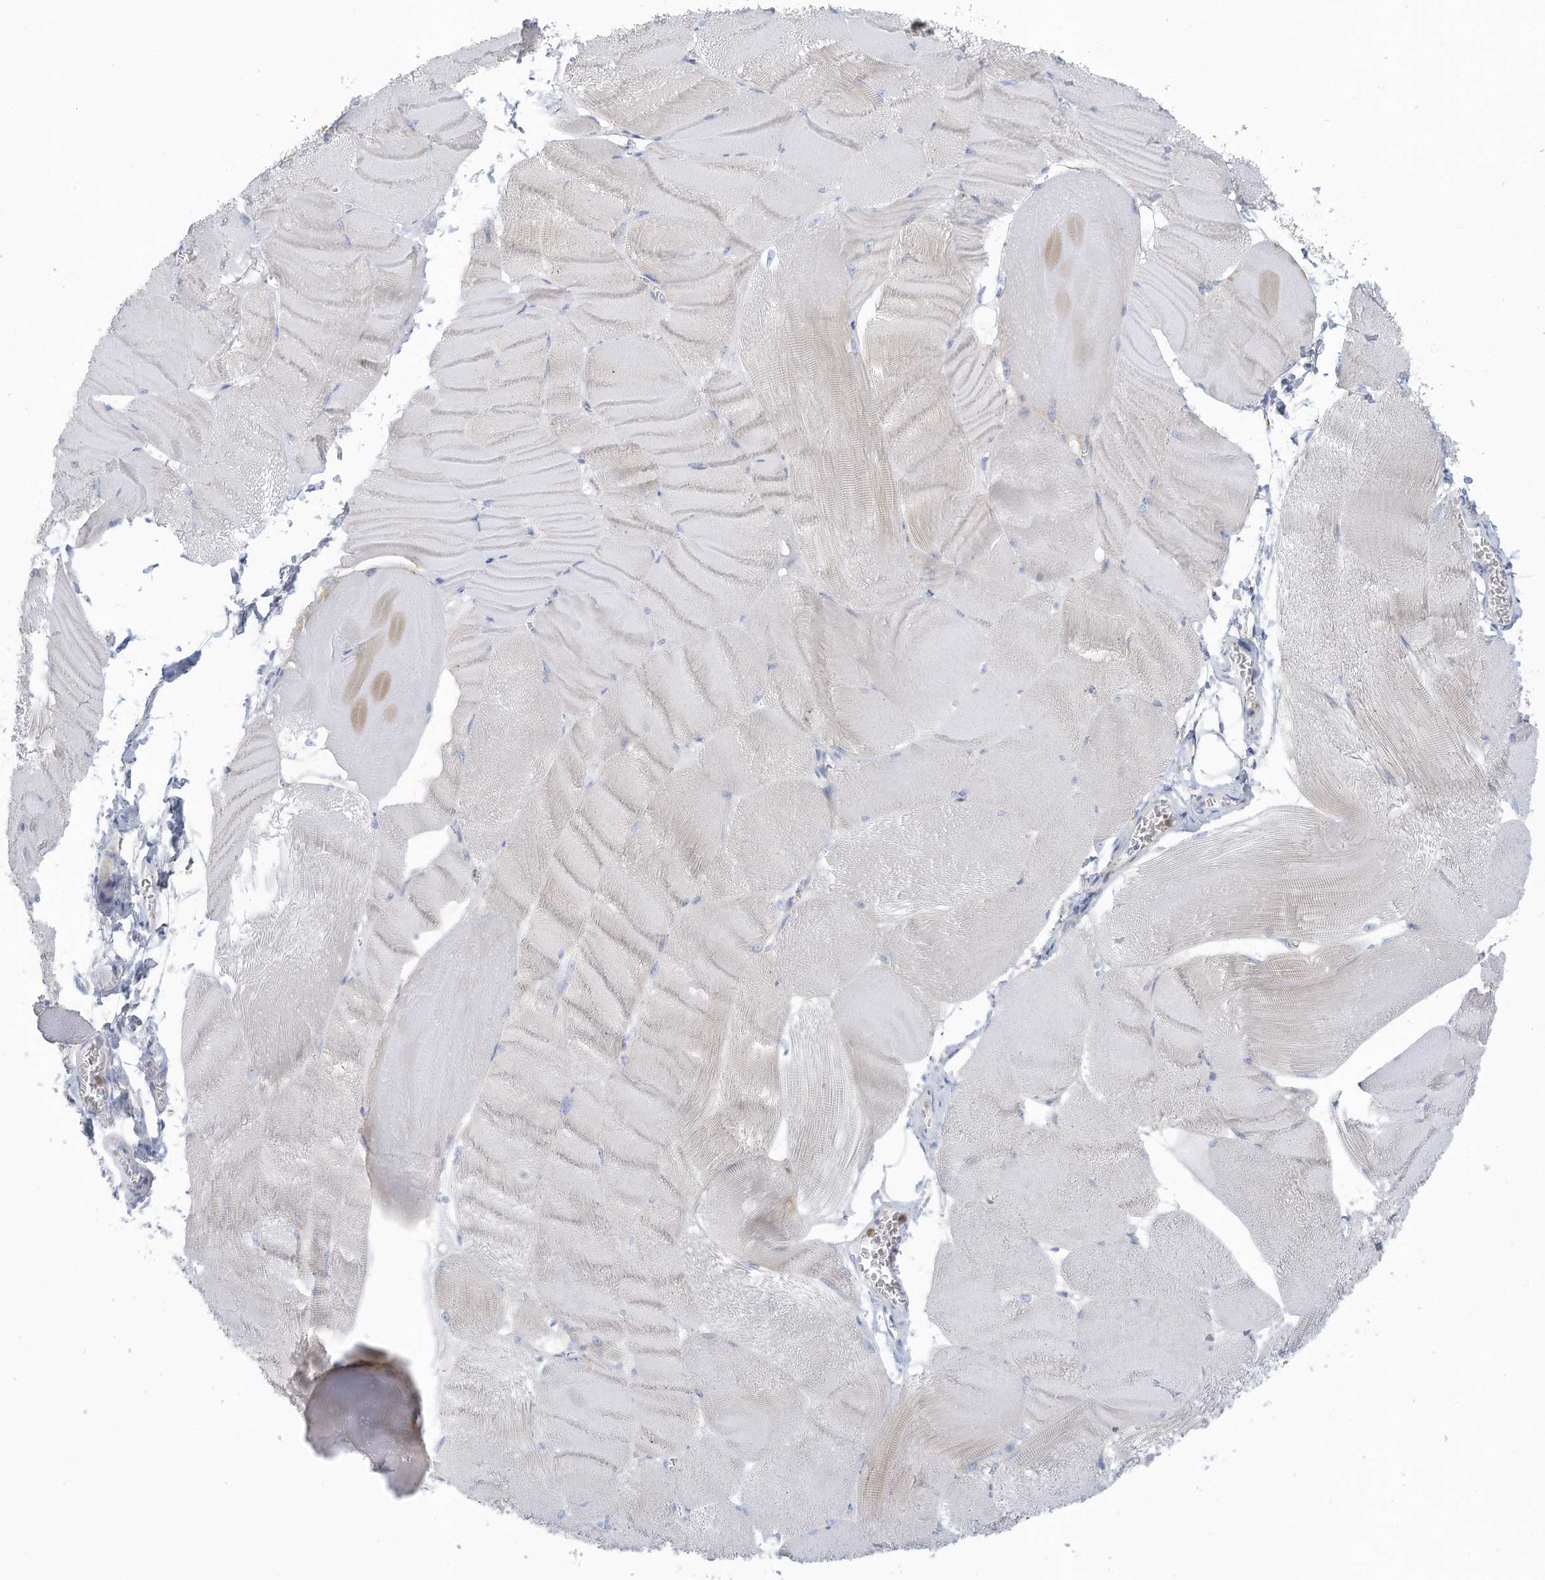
{"staining": {"intensity": "negative", "quantity": "none", "location": "none"}, "tissue": "skeletal muscle", "cell_type": "Myocytes", "image_type": "normal", "snomed": [{"axis": "morphology", "description": "Normal tissue, NOS"}, {"axis": "morphology", "description": "Basal cell carcinoma"}, {"axis": "topography", "description": "Skeletal muscle"}], "caption": "The immunohistochemistry photomicrograph has no significant expression in myocytes of skeletal muscle. (DAB IHC with hematoxylin counter stain).", "gene": "TRMT2B", "patient": {"sex": "female", "age": 64}}